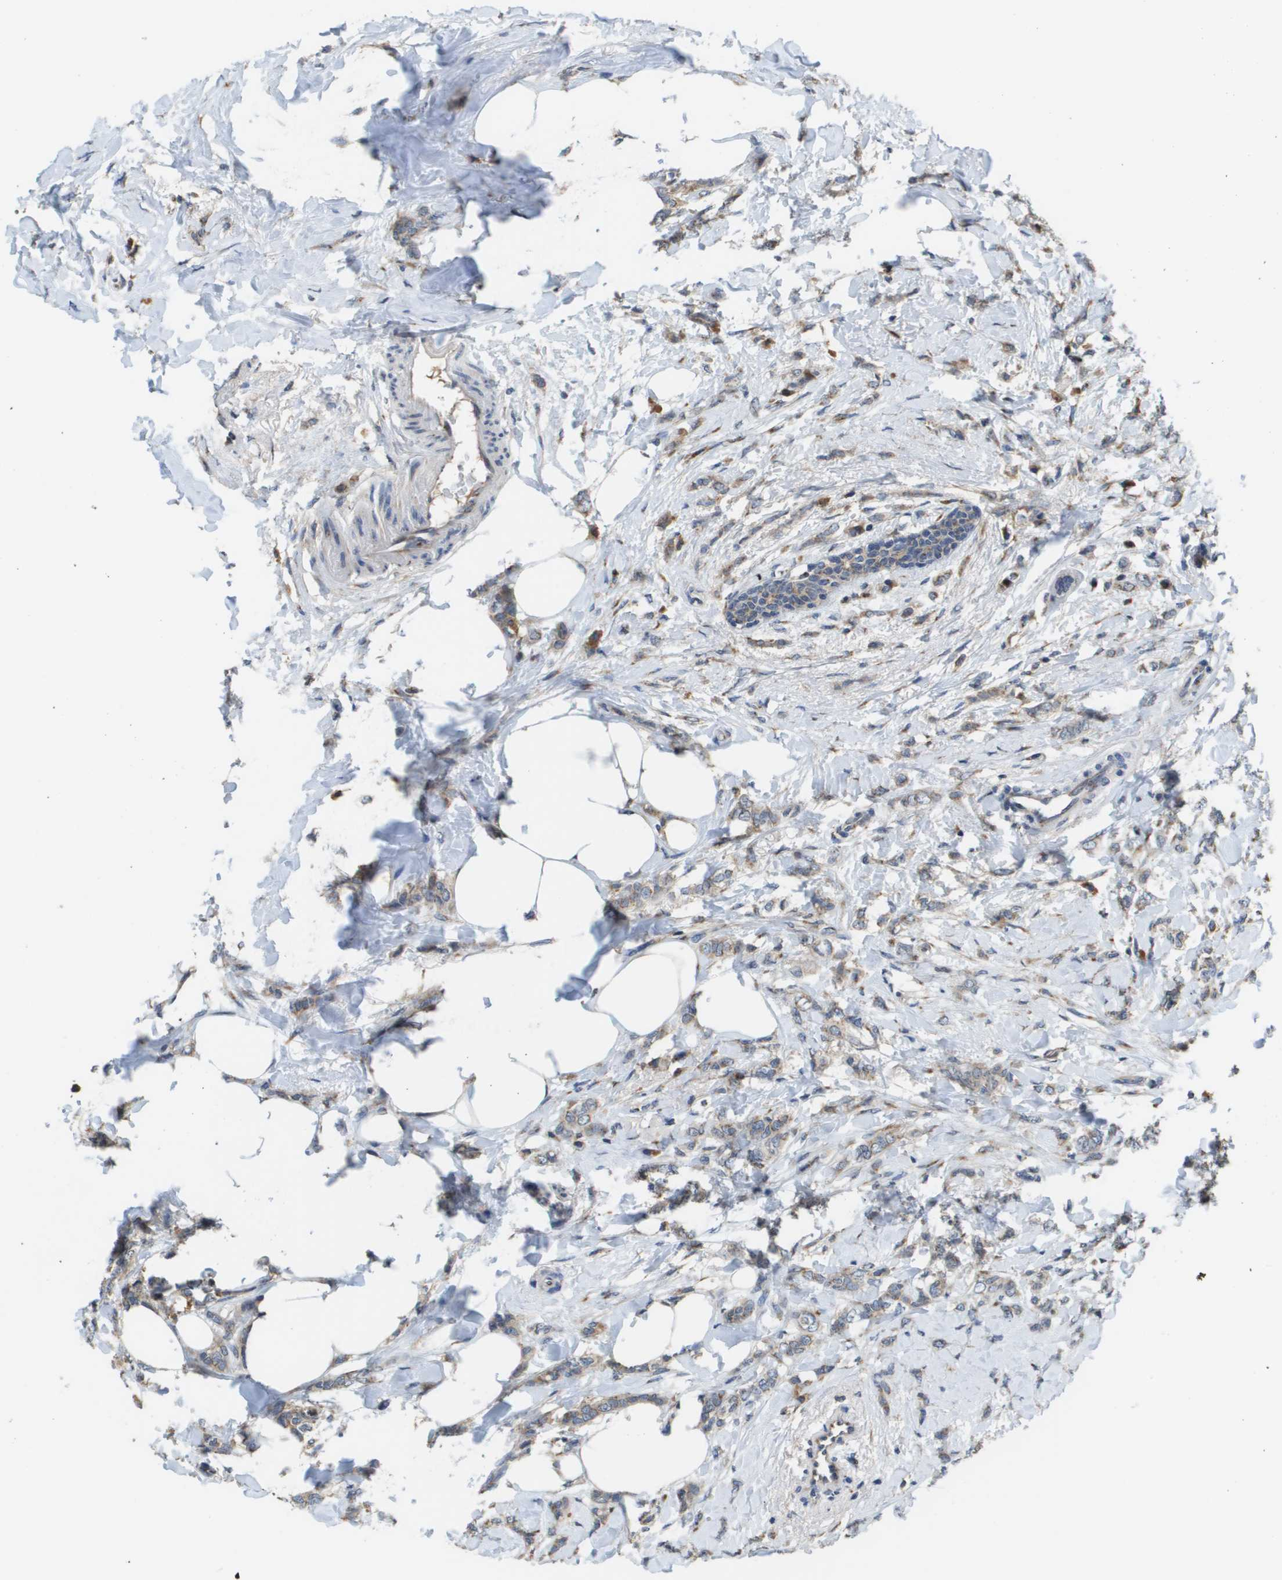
{"staining": {"intensity": "weak", "quantity": ">75%", "location": "cytoplasmic/membranous"}, "tissue": "breast cancer", "cell_type": "Tumor cells", "image_type": "cancer", "snomed": [{"axis": "morphology", "description": "Lobular carcinoma, in situ"}, {"axis": "morphology", "description": "Lobular carcinoma"}, {"axis": "topography", "description": "Breast"}], "caption": "Immunohistochemical staining of breast lobular carcinoma in situ displays weak cytoplasmic/membranous protein expression in about >75% of tumor cells. The staining is performed using DAB (3,3'-diaminobenzidine) brown chromogen to label protein expression. The nuclei are counter-stained blue using hematoxylin.", "gene": "PCK1", "patient": {"sex": "female", "age": 41}}